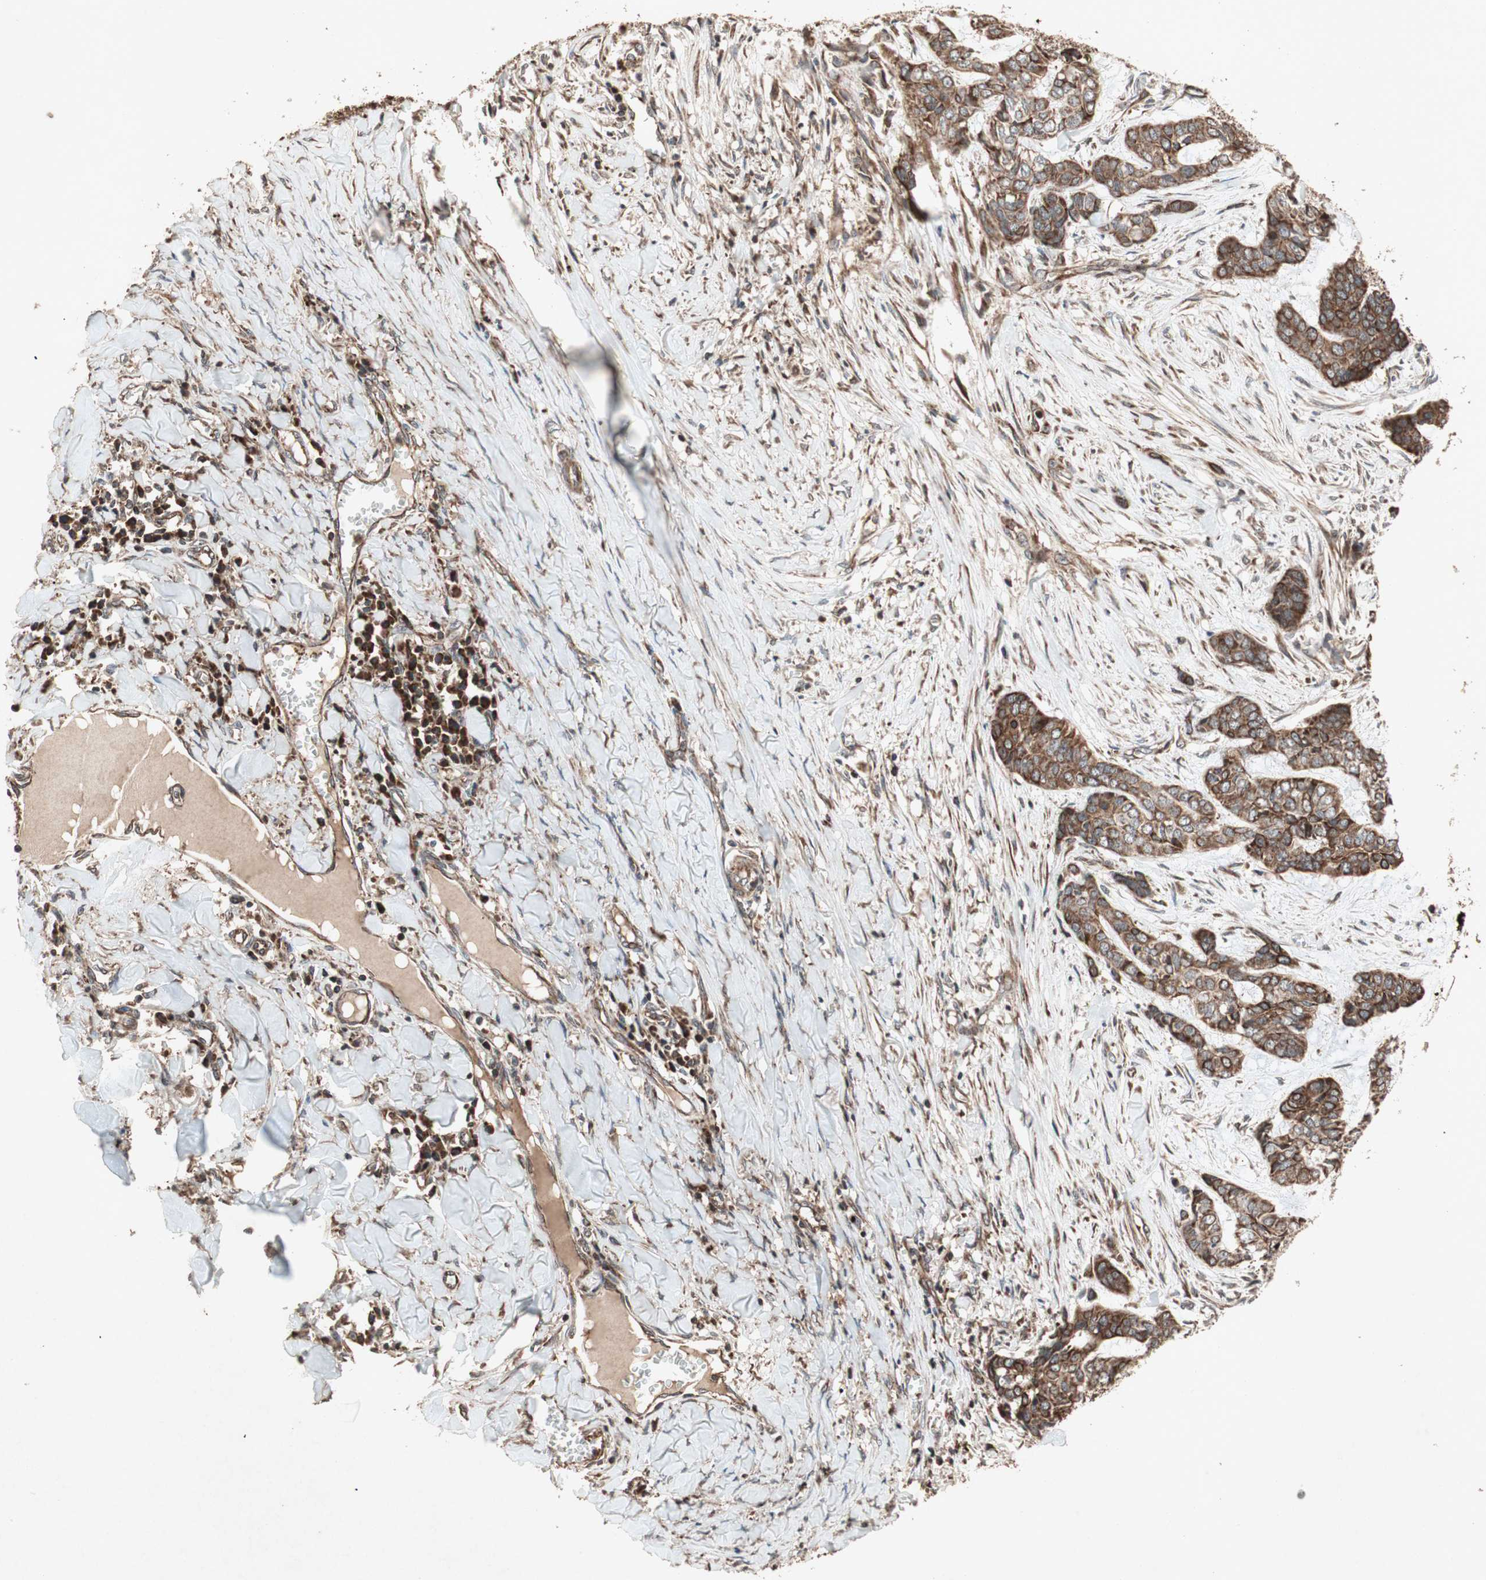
{"staining": {"intensity": "strong", "quantity": ">75%", "location": "cytoplasmic/membranous"}, "tissue": "skin cancer", "cell_type": "Tumor cells", "image_type": "cancer", "snomed": [{"axis": "morphology", "description": "Basal cell carcinoma"}, {"axis": "topography", "description": "Skin"}], "caption": "Strong cytoplasmic/membranous protein expression is identified in approximately >75% of tumor cells in skin cancer.", "gene": "RAB1A", "patient": {"sex": "female", "age": 64}}